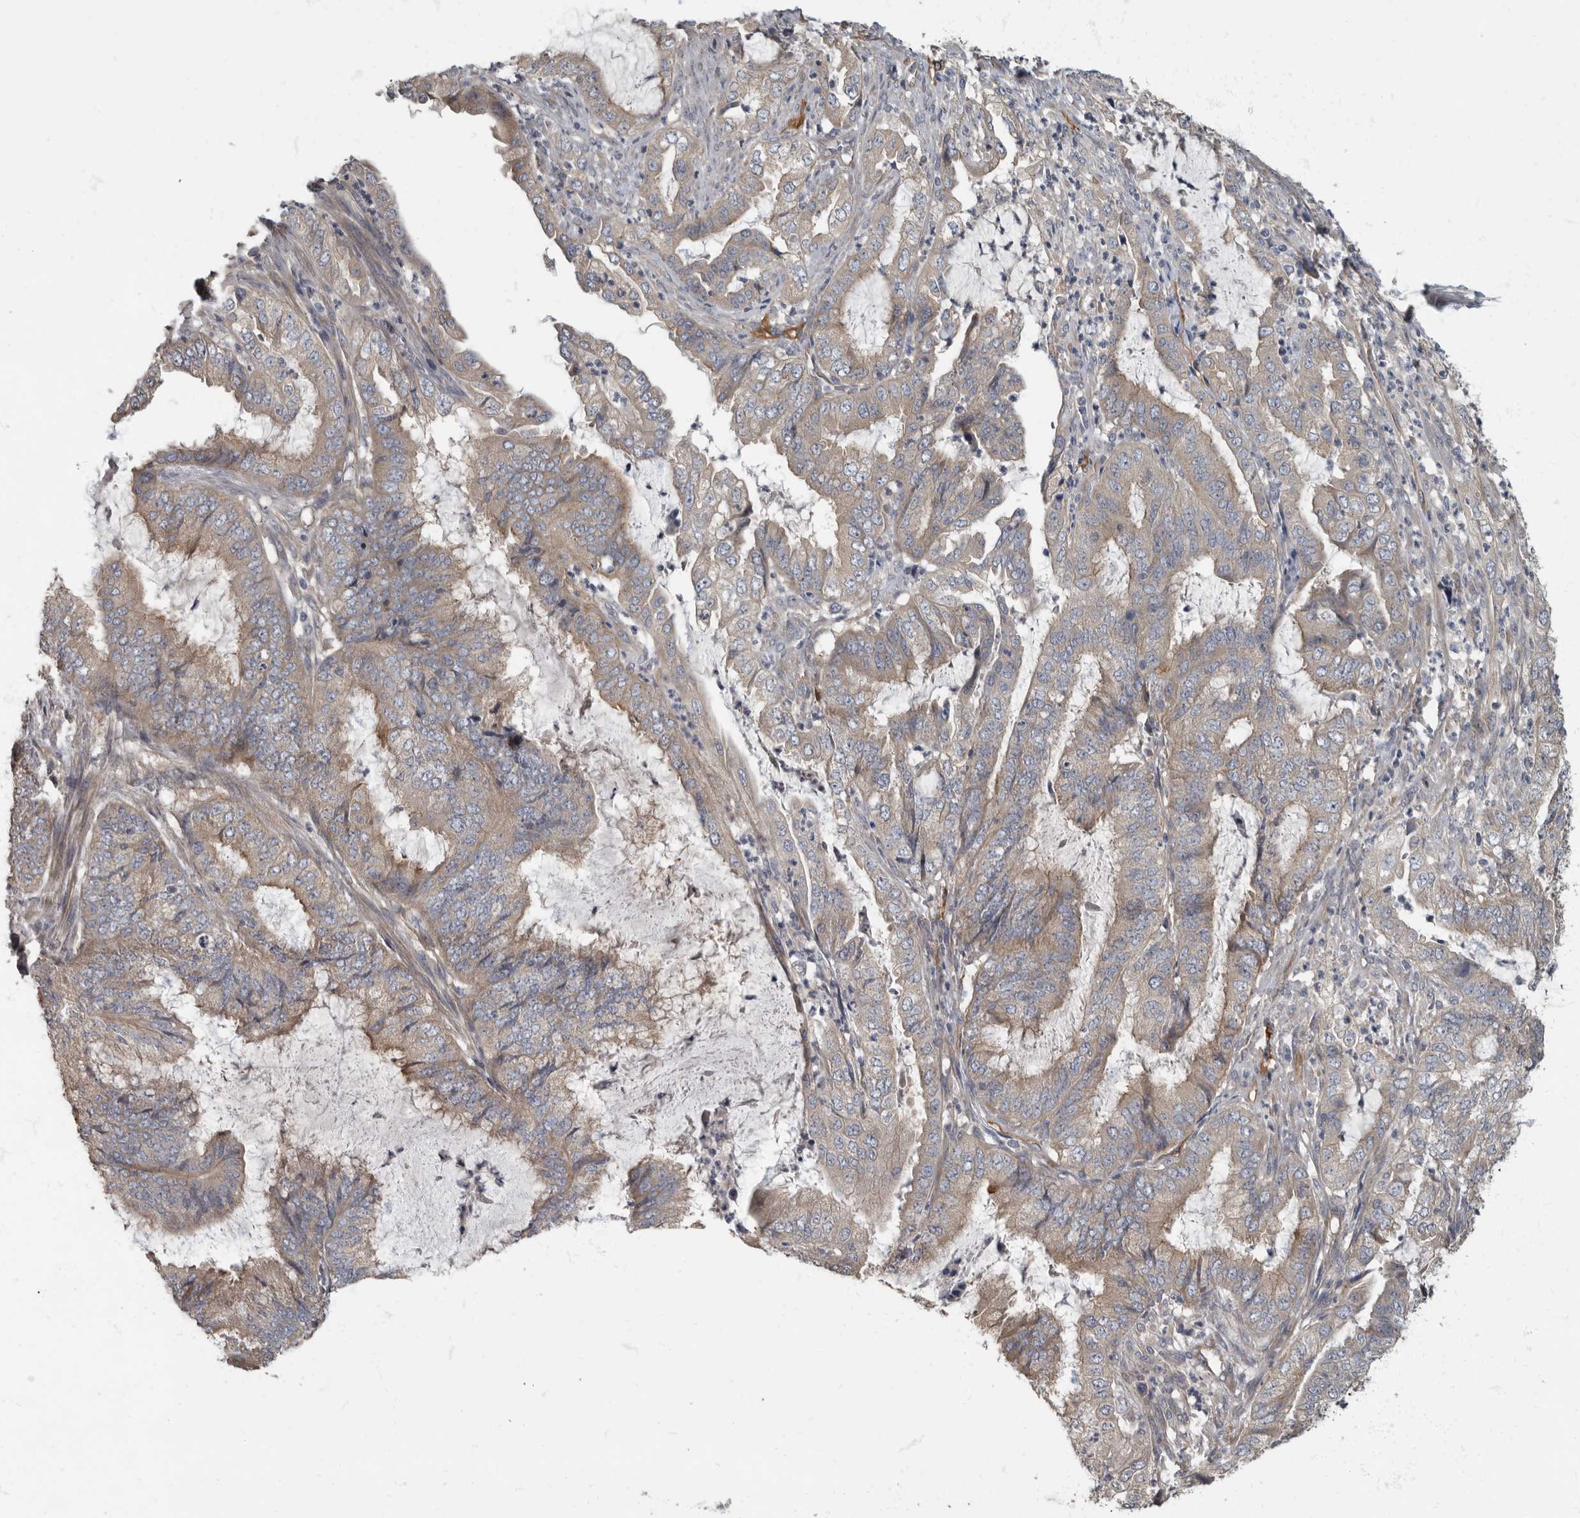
{"staining": {"intensity": "weak", "quantity": "25%-75%", "location": "cytoplasmic/membranous"}, "tissue": "endometrial cancer", "cell_type": "Tumor cells", "image_type": "cancer", "snomed": [{"axis": "morphology", "description": "Adenocarcinoma, NOS"}, {"axis": "topography", "description": "Endometrium"}], "caption": "This is an image of immunohistochemistry staining of adenocarcinoma (endometrial), which shows weak expression in the cytoplasmic/membranous of tumor cells.", "gene": "PDK1", "patient": {"sex": "female", "age": 49}}